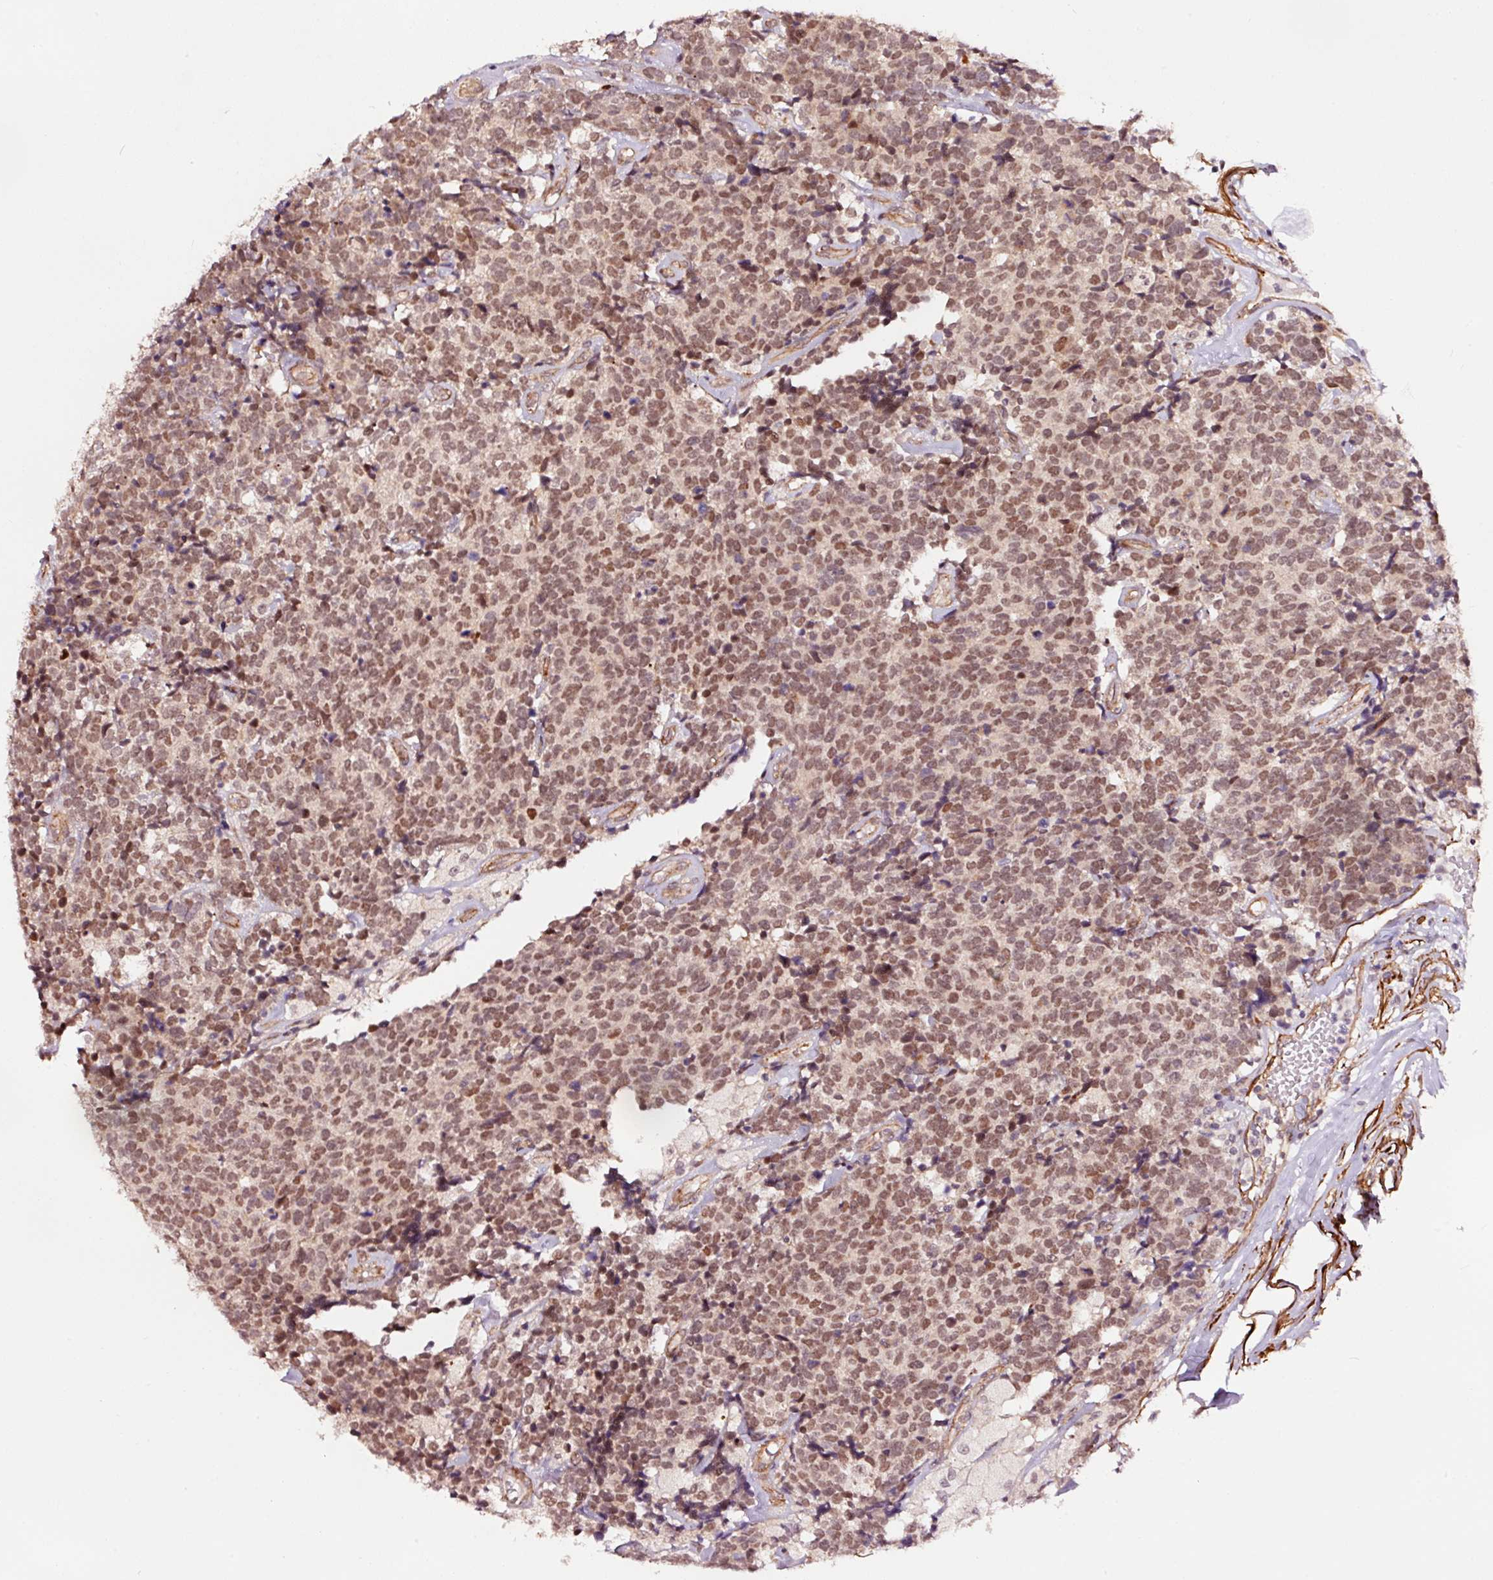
{"staining": {"intensity": "moderate", "quantity": ">75%", "location": "nuclear"}, "tissue": "carcinoid", "cell_type": "Tumor cells", "image_type": "cancer", "snomed": [{"axis": "morphology", "description": "Carcinoid, malignant, NOS"}, {"axis": "topography", "description": "Skin"}], "caption": "Carcinoid (malignant) stained with DAB immunohistochemistry shows medium levels of moderate nuclear positivity in approximately >75% of tumor cells.", "gene": "TPM1", "patient": {"sex": "female", "age": 79}}